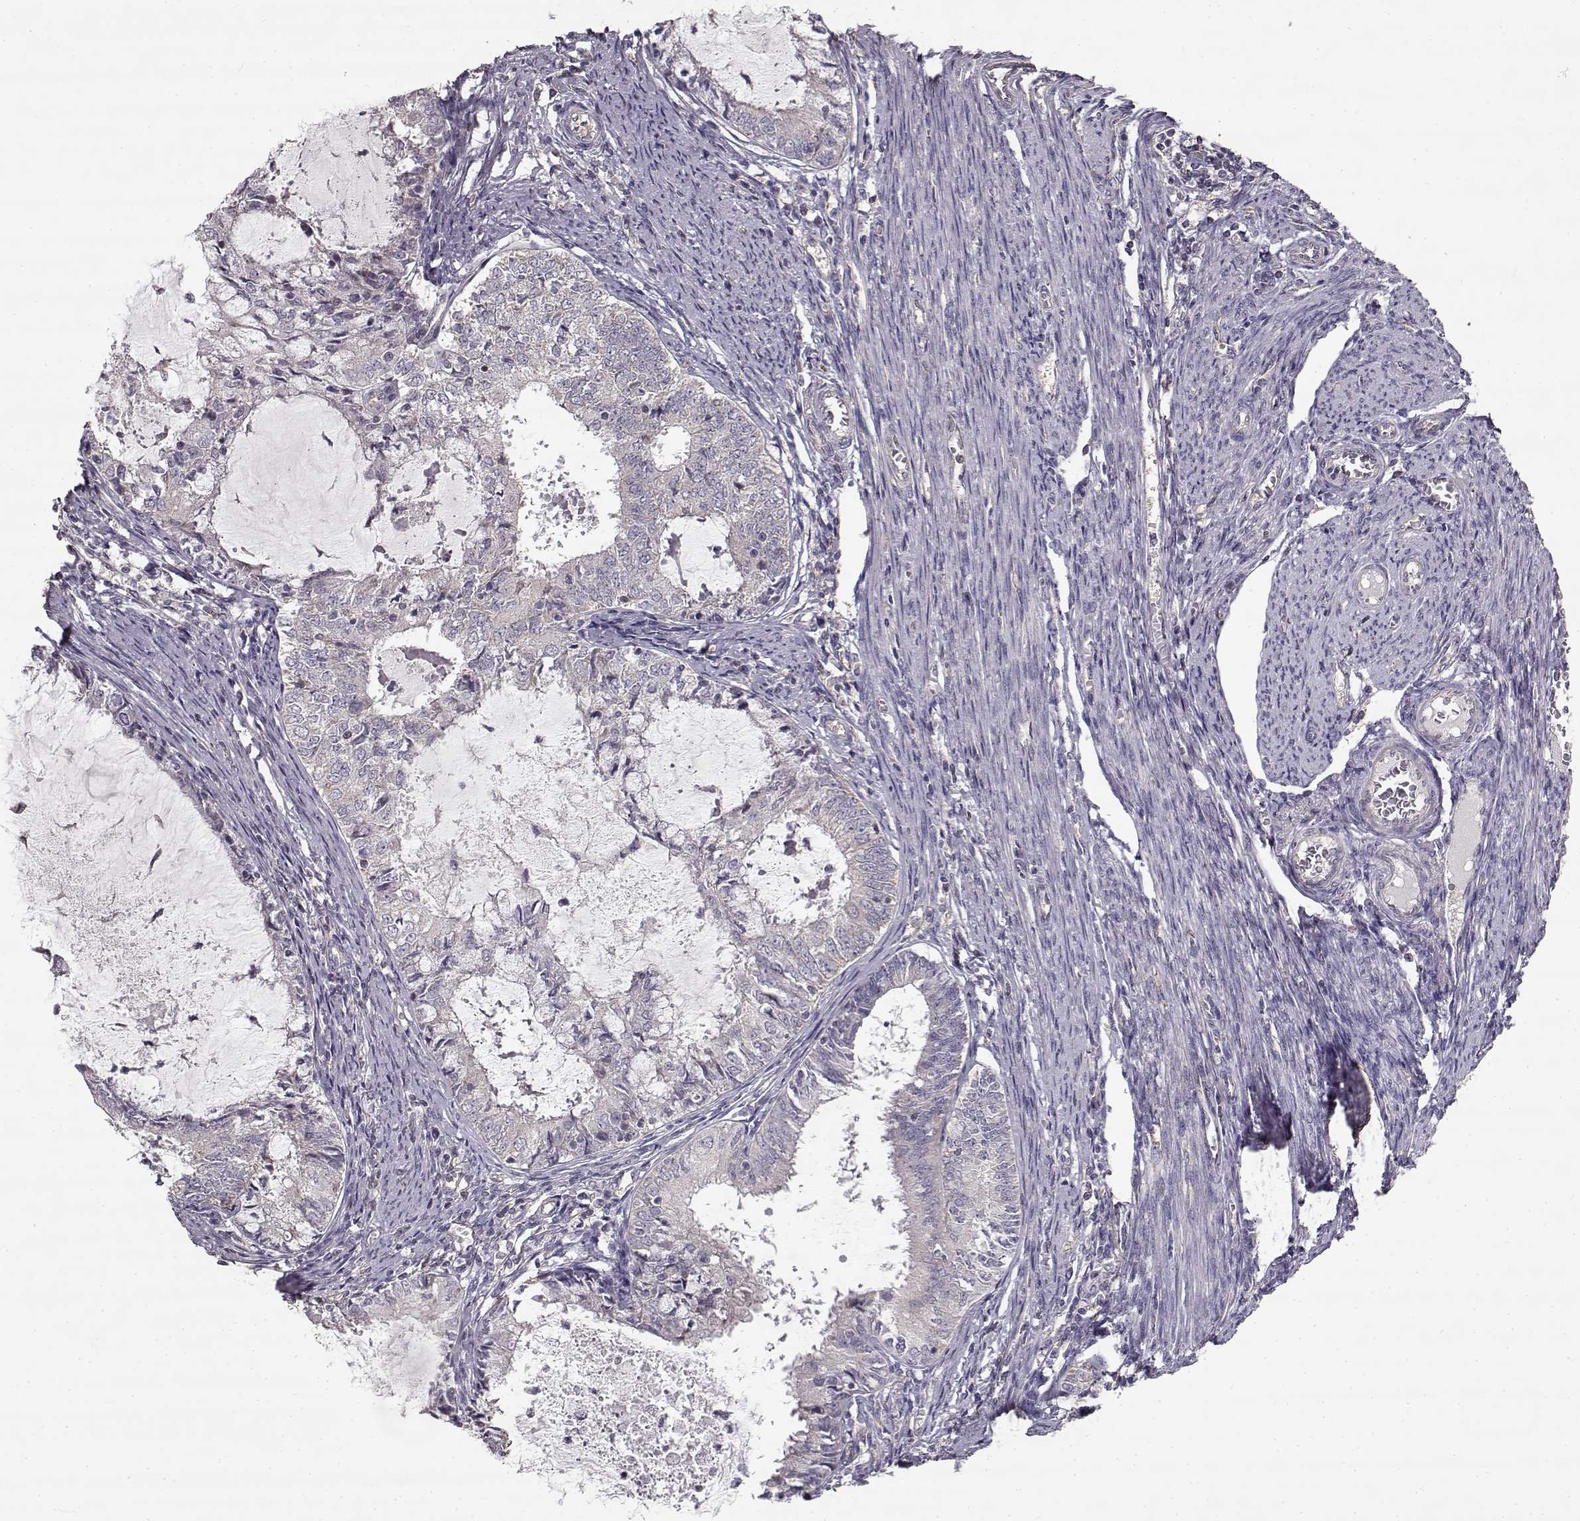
{"staining": {"intensity": "negative", "quantity": "none", "location": "none"}, "tissue": "endometrial cancer", "cell_type": "Tumor cells", "image_type": "cancer", "snomed": [{"axis": "morphology", "description": "Adenocarcinoma, NOS"}, {"axis": "topography", "description": "Endometrium"}], "caption": "The micrograph reveals no staining of tumor cells in adenocarcinoma (endometrial).", "gene": "ERBB3", "patient": {"sex": "female", "age": 57}}